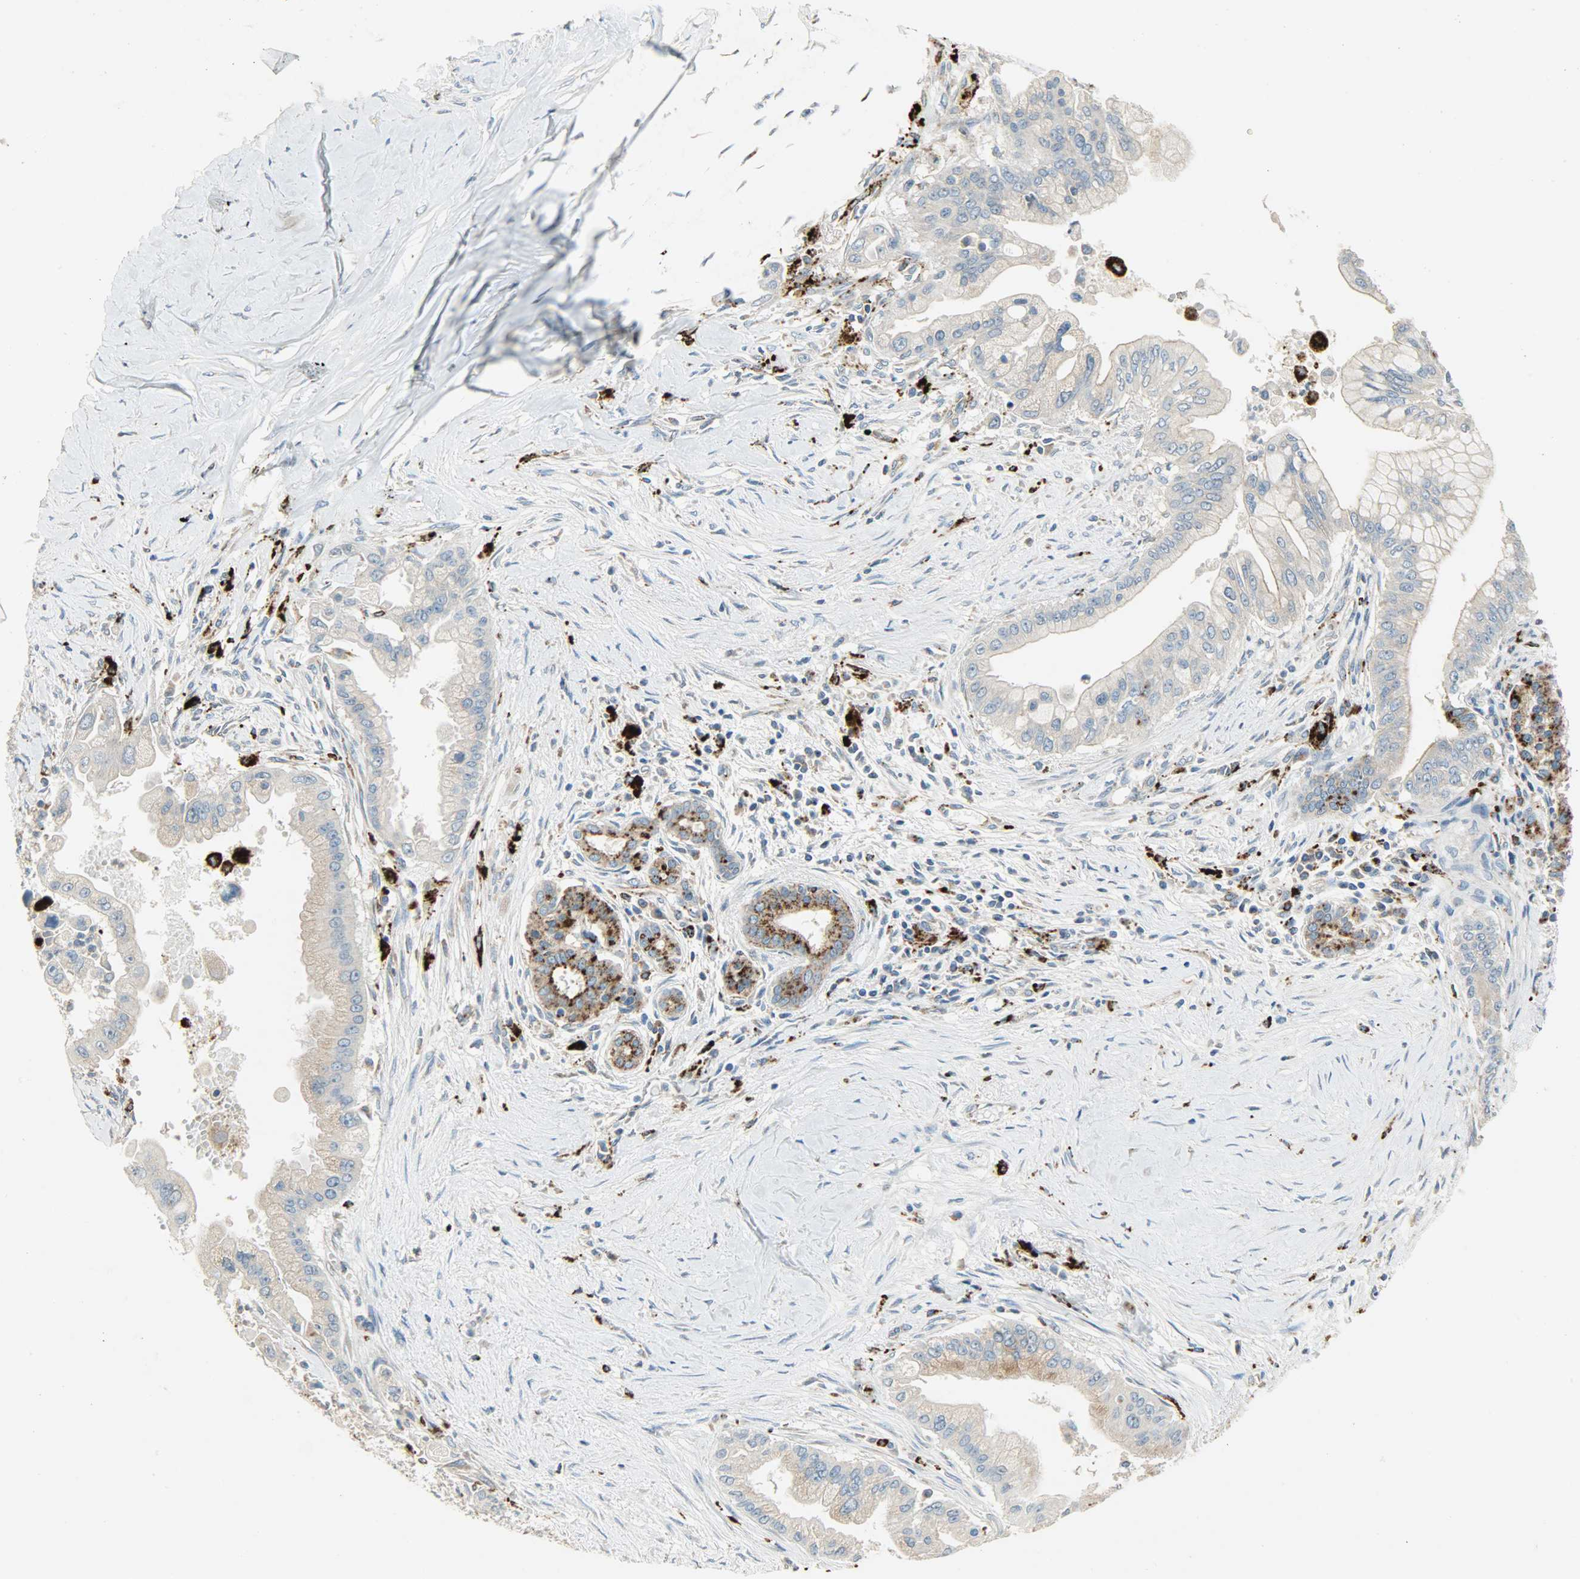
{"staining": {"intensity": "moderate", "quantity": "25%-75%", "location": "cytoplasmic/membranous"}, "tissue": "pancreatic cancer", "cell_type": "Tumor cells", "image_type": "cancer", "snomed": [{"axis": "morphology", "description": "Adenocarcinoma, NOS"}, {"axis": "topography", "description": "Pancreas"}], "caption": "A brown stain highlights moderate cytoplasmic/membranous expression of a protein in adenocarcinoma (pancreatic) tumor cells.", "gene": "ASAH1", "patient": {"sex": "male", "age": 59}}